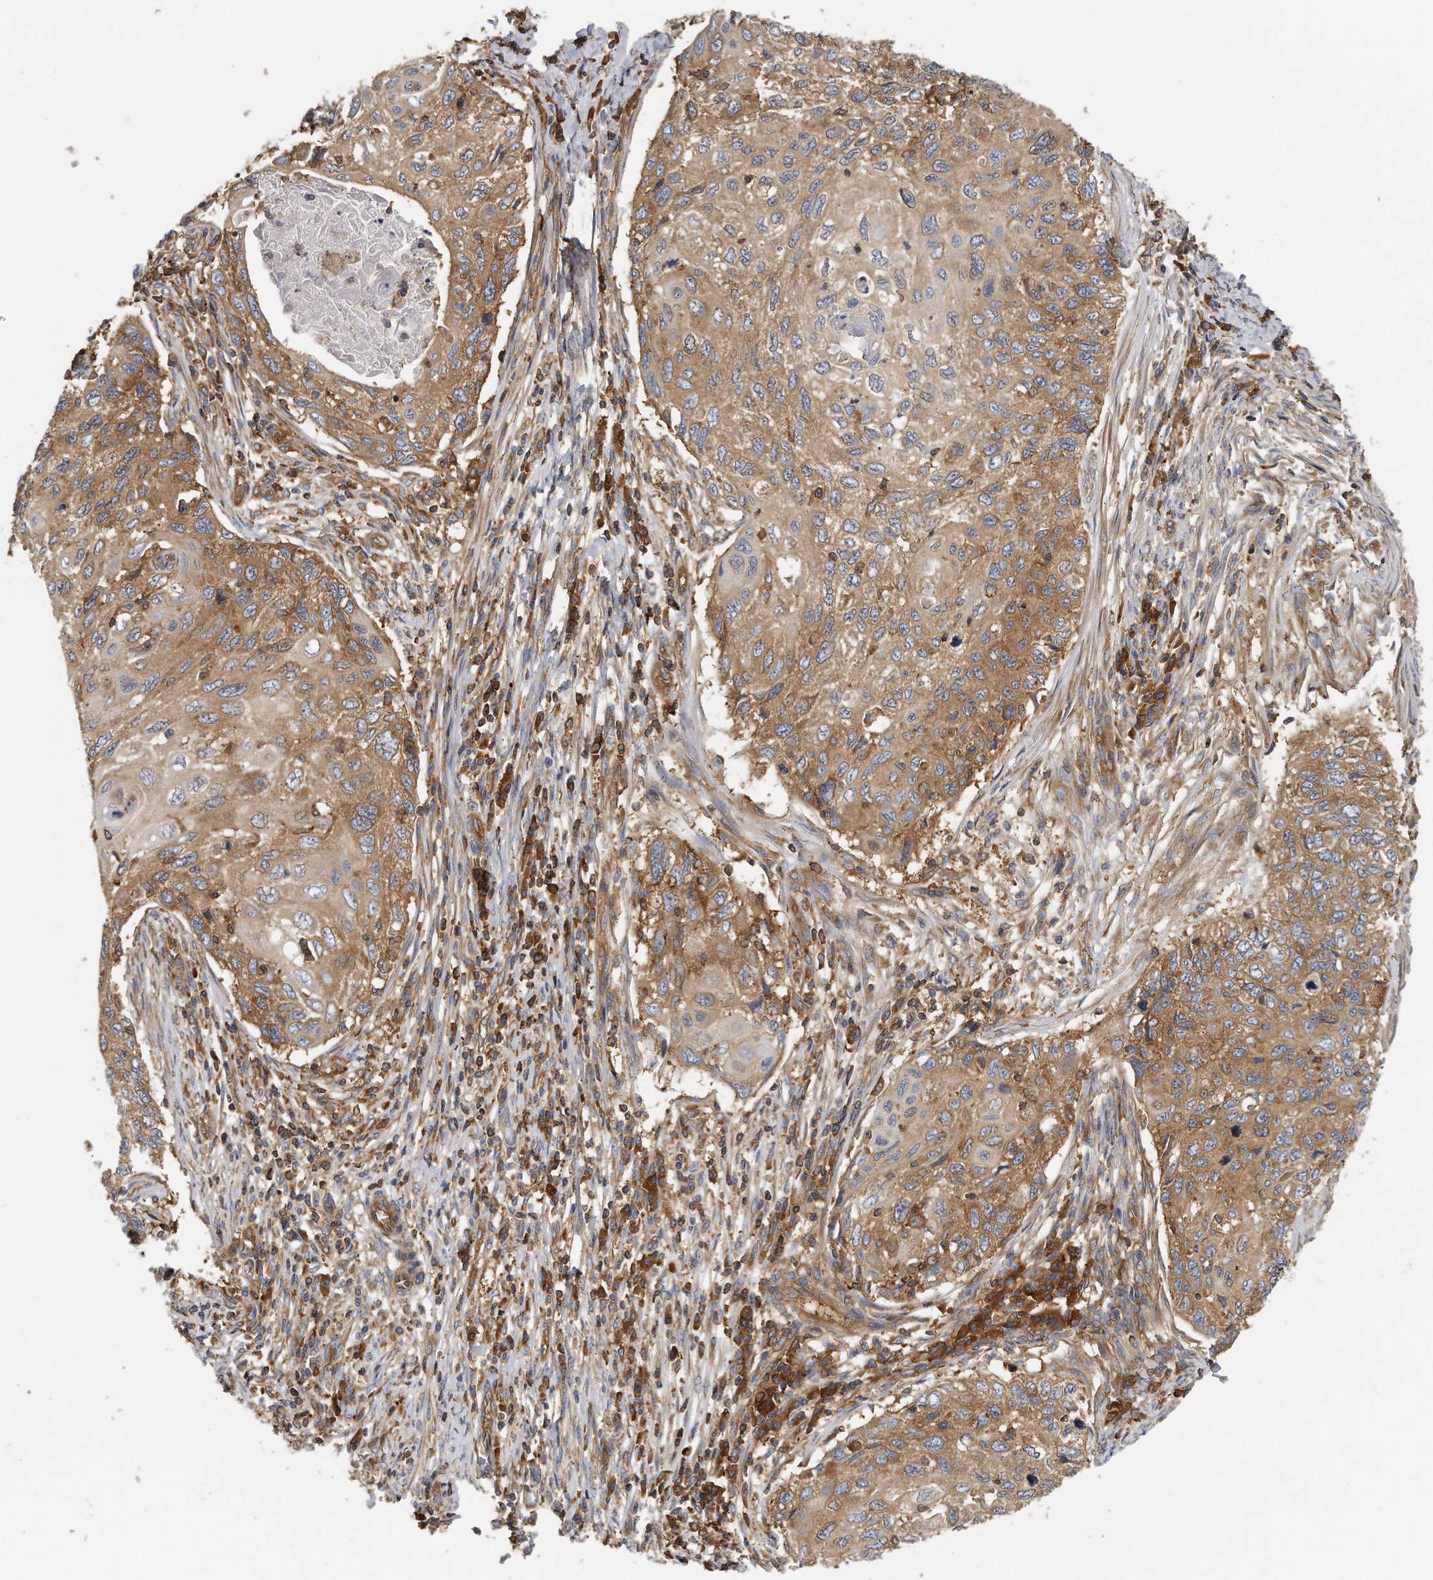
{"staining": {"intensity": "moderate", "quantity": ">75%", "location": "cytoplasmic/membranous"}, "tissue": "cervical cancer", "cell_type": "Tumor cells", "image_type": "cancer", "snomed": [{"axis": "morphology", "description": "Squamous cell carcinoma, NOS"}, {"axis": "topography", "description": "Cervix"}], "caption": "Immunohistochemical staining of human squamous cell carcinoma (cervical) exhibits moderate cytoplasmic/membranous protein staining in about >75% of tumor cells. (DAB IHC, brown staining for protein, blue staining for nuclei).", "gene": "EIF3I", "patient": {"sex": "female", "age": 70}}